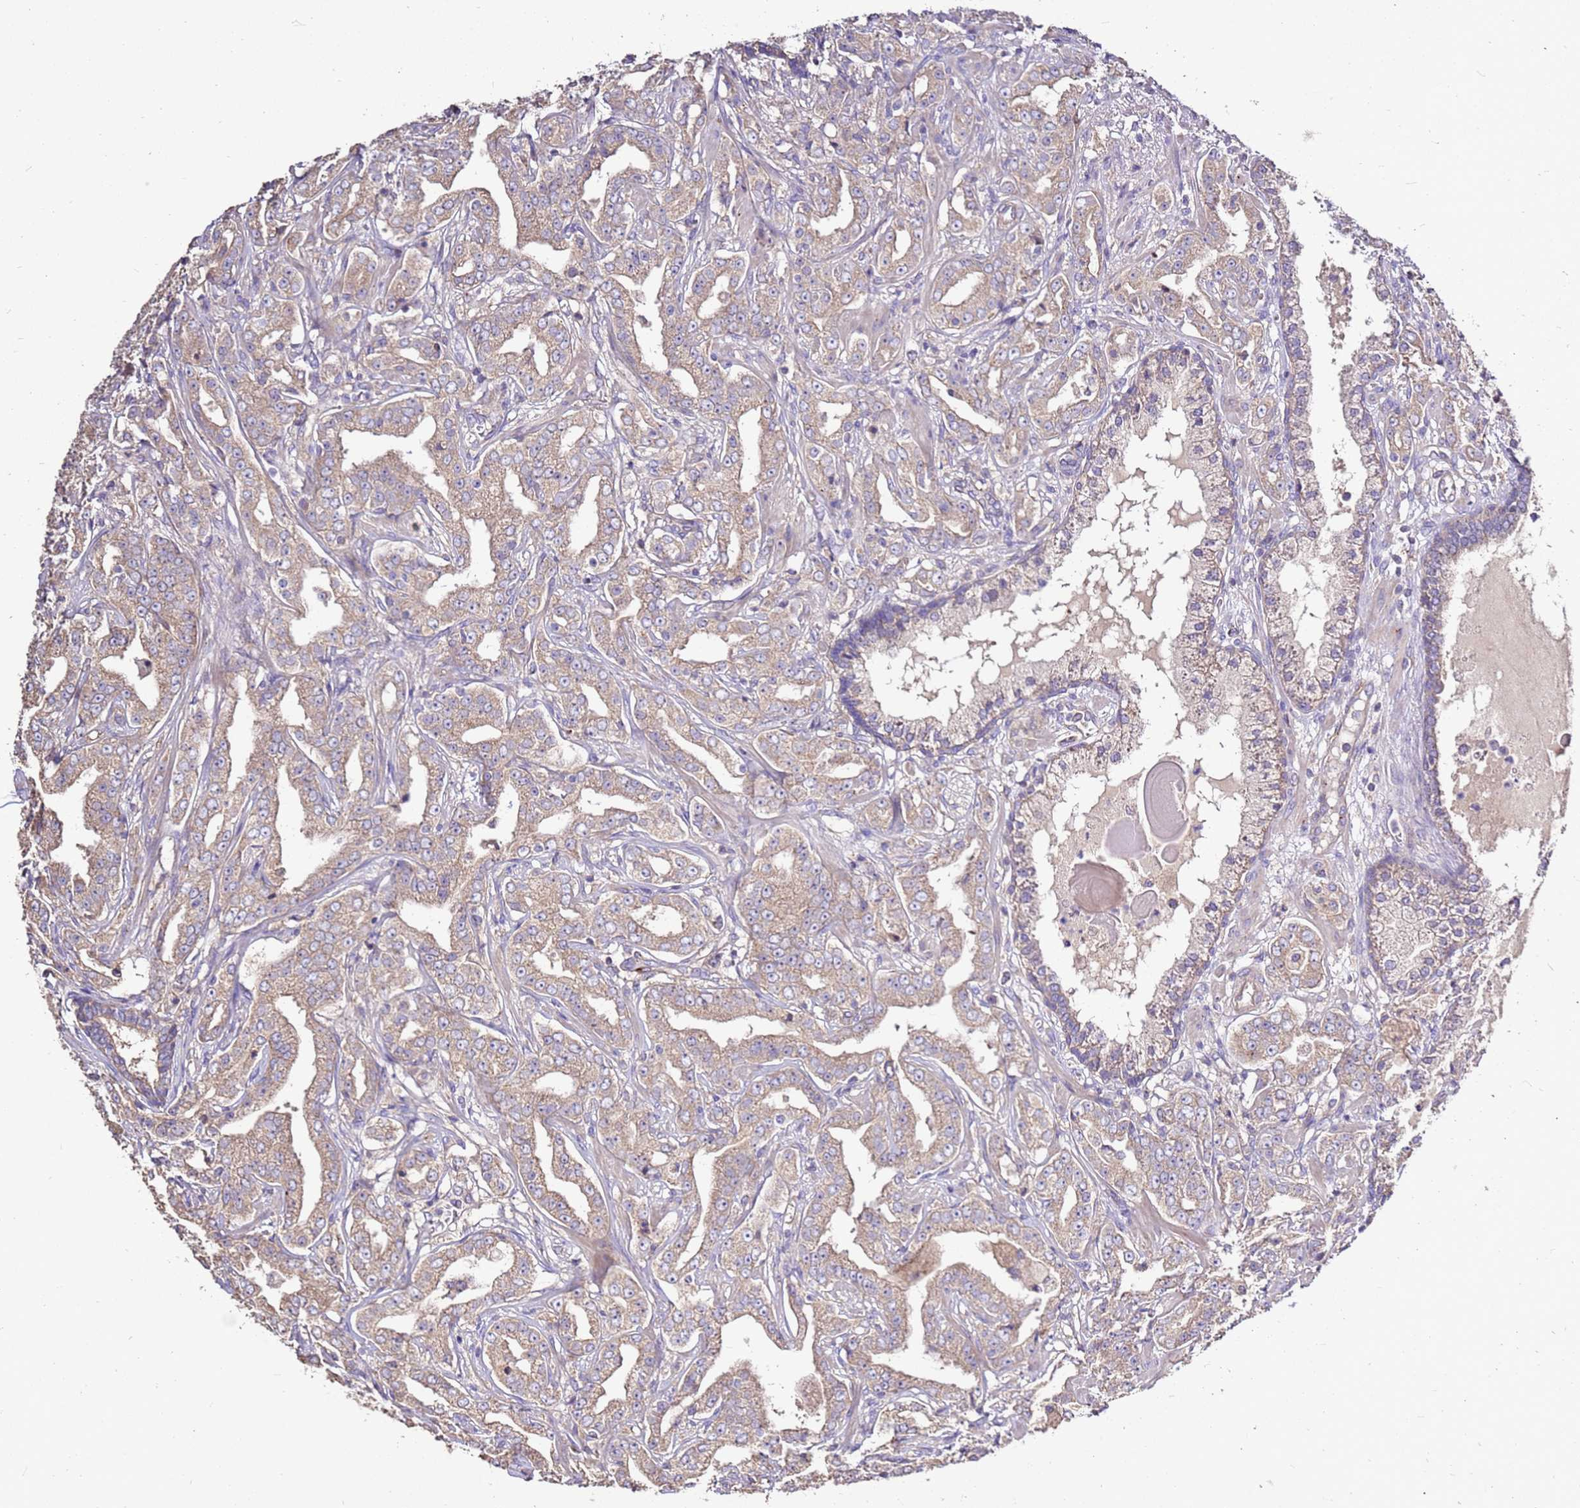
{"staining": {"intensity": "weak", "quantity": "25%-75%", "location": "cytoplasmic/membranous"}, "tissue": "prostate cancer", "cell_type": "Tumor cells", "image_type": "cancer", "snomed": [{"axis": "morphology", "description": "Adenocarcinoma, High grade"}, {"axis": "topography", "description": "Prostate"}], "caption": "Tumor cells demonstrate low levels of weak cytoplasmic/membranous positivity in approximately 25%-75% of cells in high-grade adenocarcinoma (prostate).", "gene": "EXD3", "patient": {"sex": "male", "age": 63}}